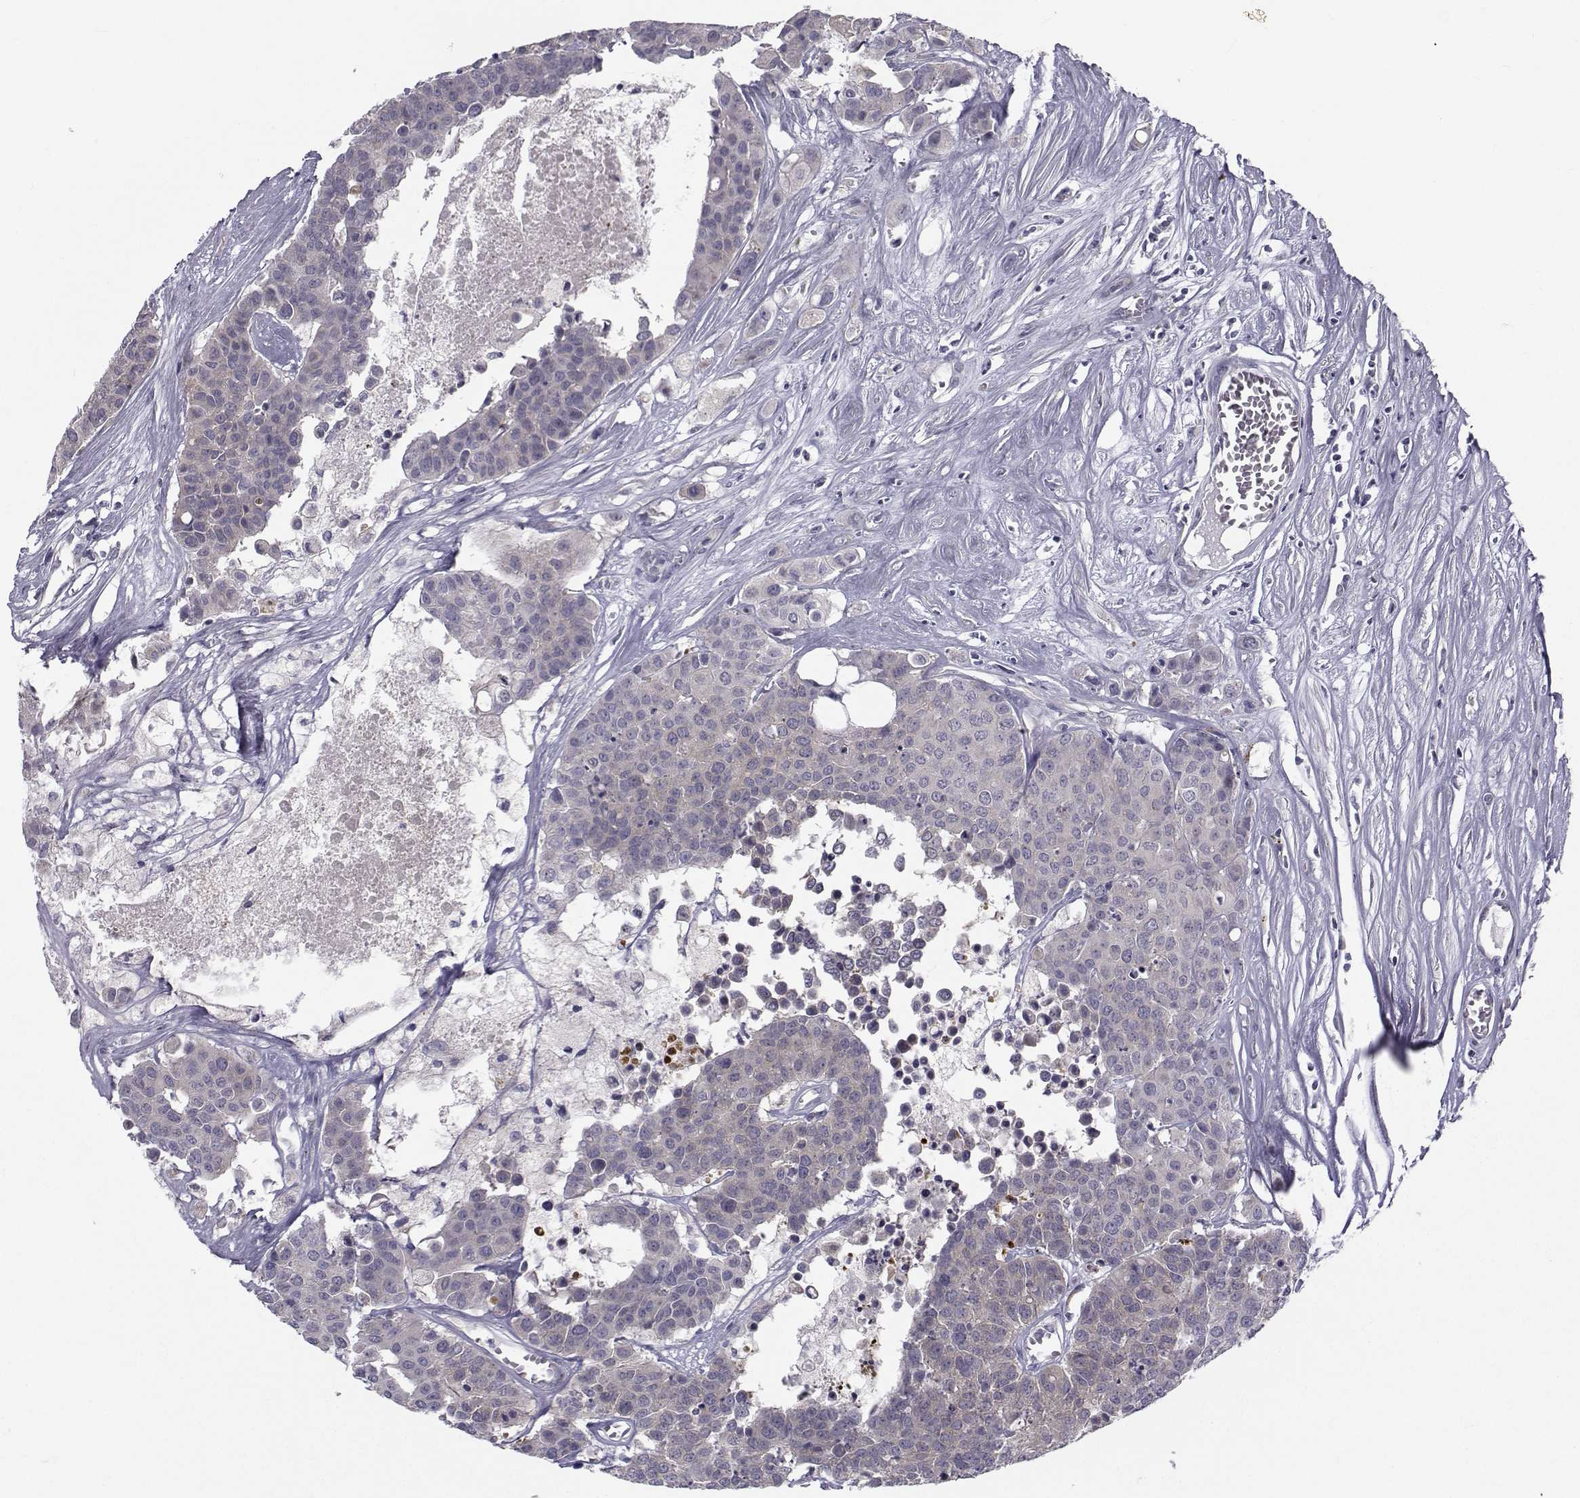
{"staining": {"intensity": "negative", "quantity": "none", "location": "none"}, "tissue": "carcinoid", "cell_type": "Tumor cells", "image_type": "cancer", "snomed": [{"axis": "morphology", "description": "Carcinoid, malignant, NOS"}, {"axis": "topography", "description": "Colon"}], "caption": "Tumor cells show no significant protein expression in carcinoid.", "gene": "ANGPT1", "patient": {"sex": "male", "age": 81}}